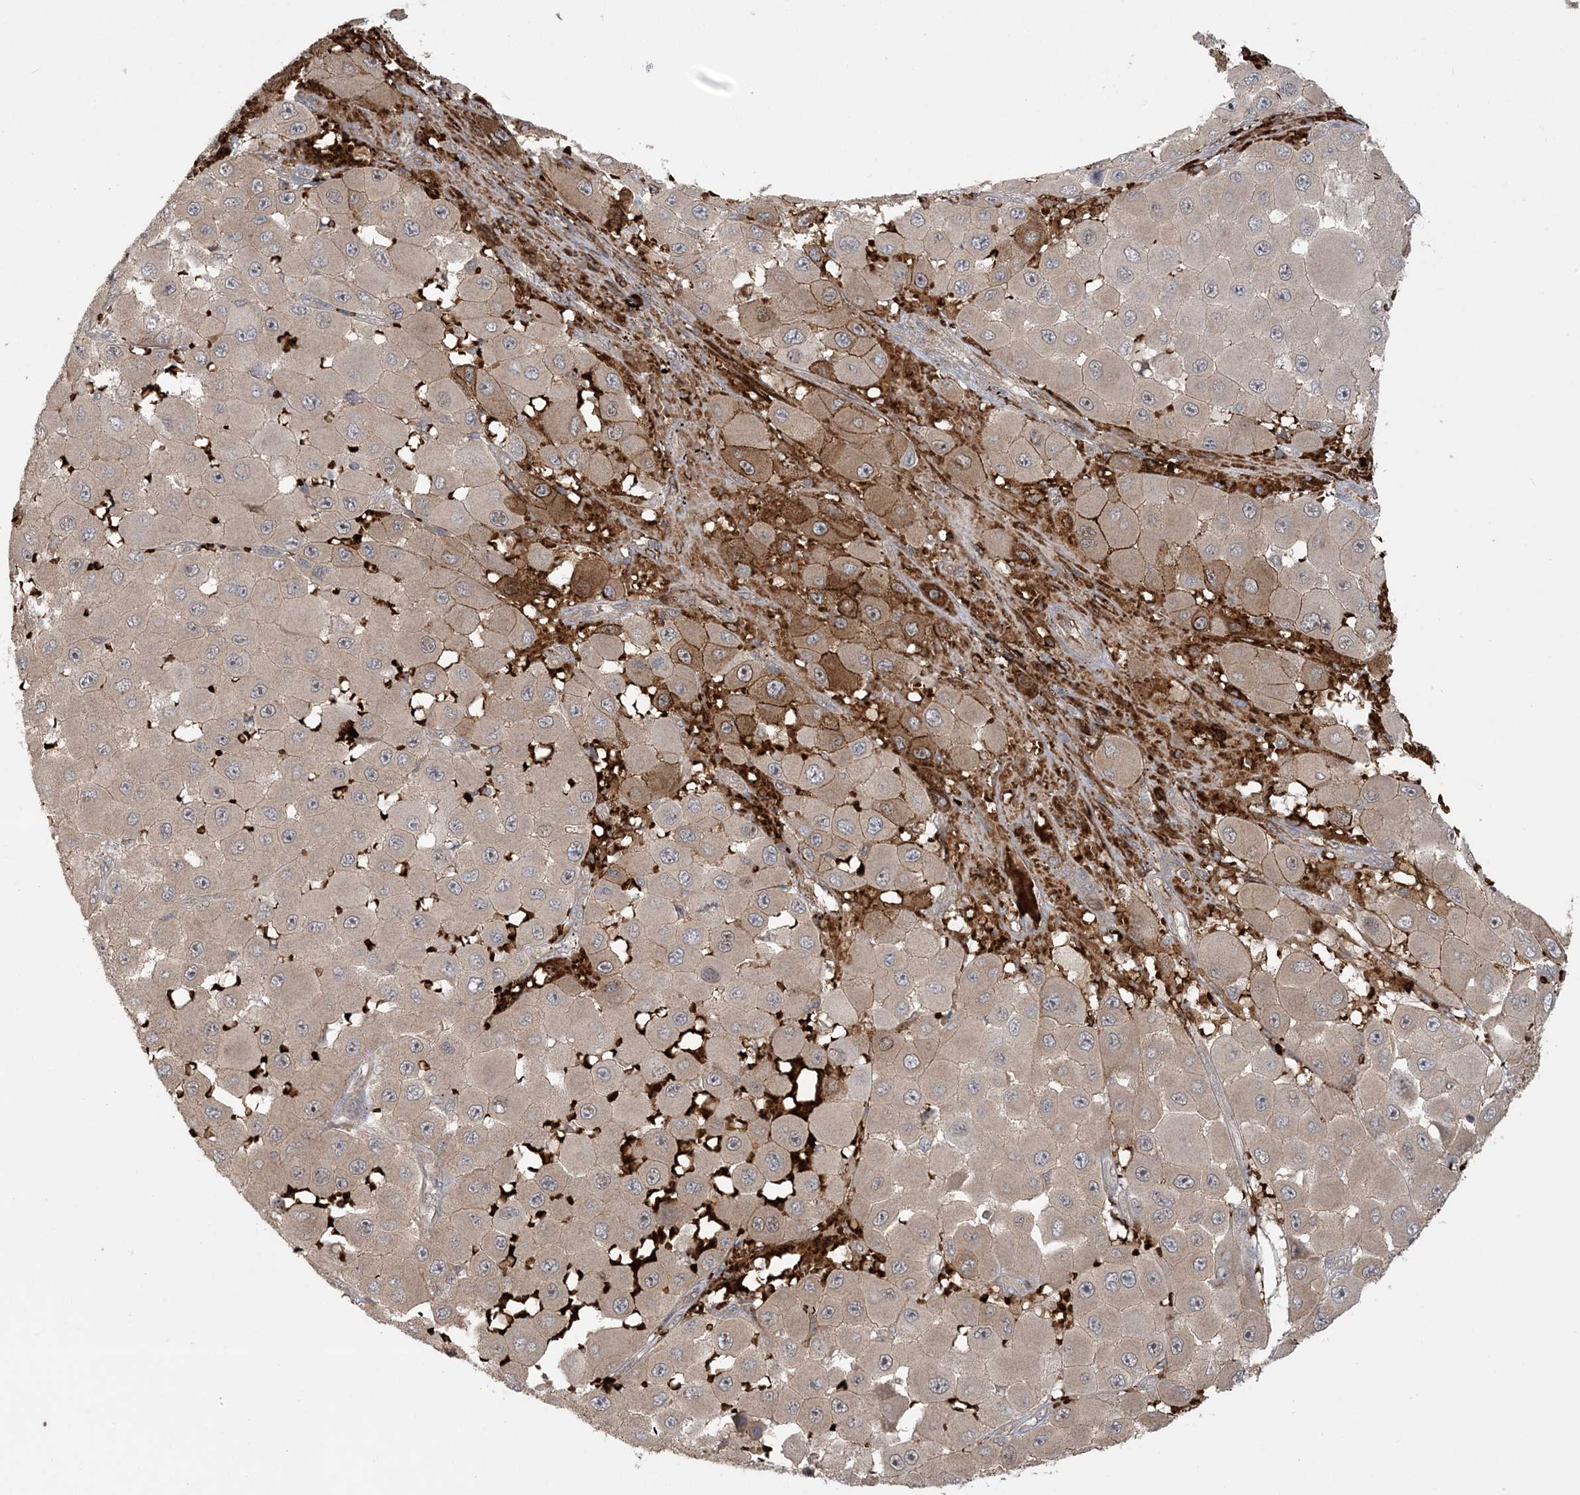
{"staining": {"intensity": "moderate", "quantity": "<25%", "location": "cytoplasmic/membranous,nuclear"}, "tissue": "melanoma", "cell_type": "Tumor cells", "image_type": "cancer", "snomed": [{"axis": "morphology", "description": "Malignant melanoma, NOS"}, {"axis": "topography", "description": "Skin"}], "caption": "Immunohistochemistry (IHC) (DAB) staining of melanoma exhibits moderate cytoplasmic/membranous and nuclear protein staining in about <25% of tumor cells.", "gene": "ABCF3", "patient": {"sex": "female", "age": 81}}